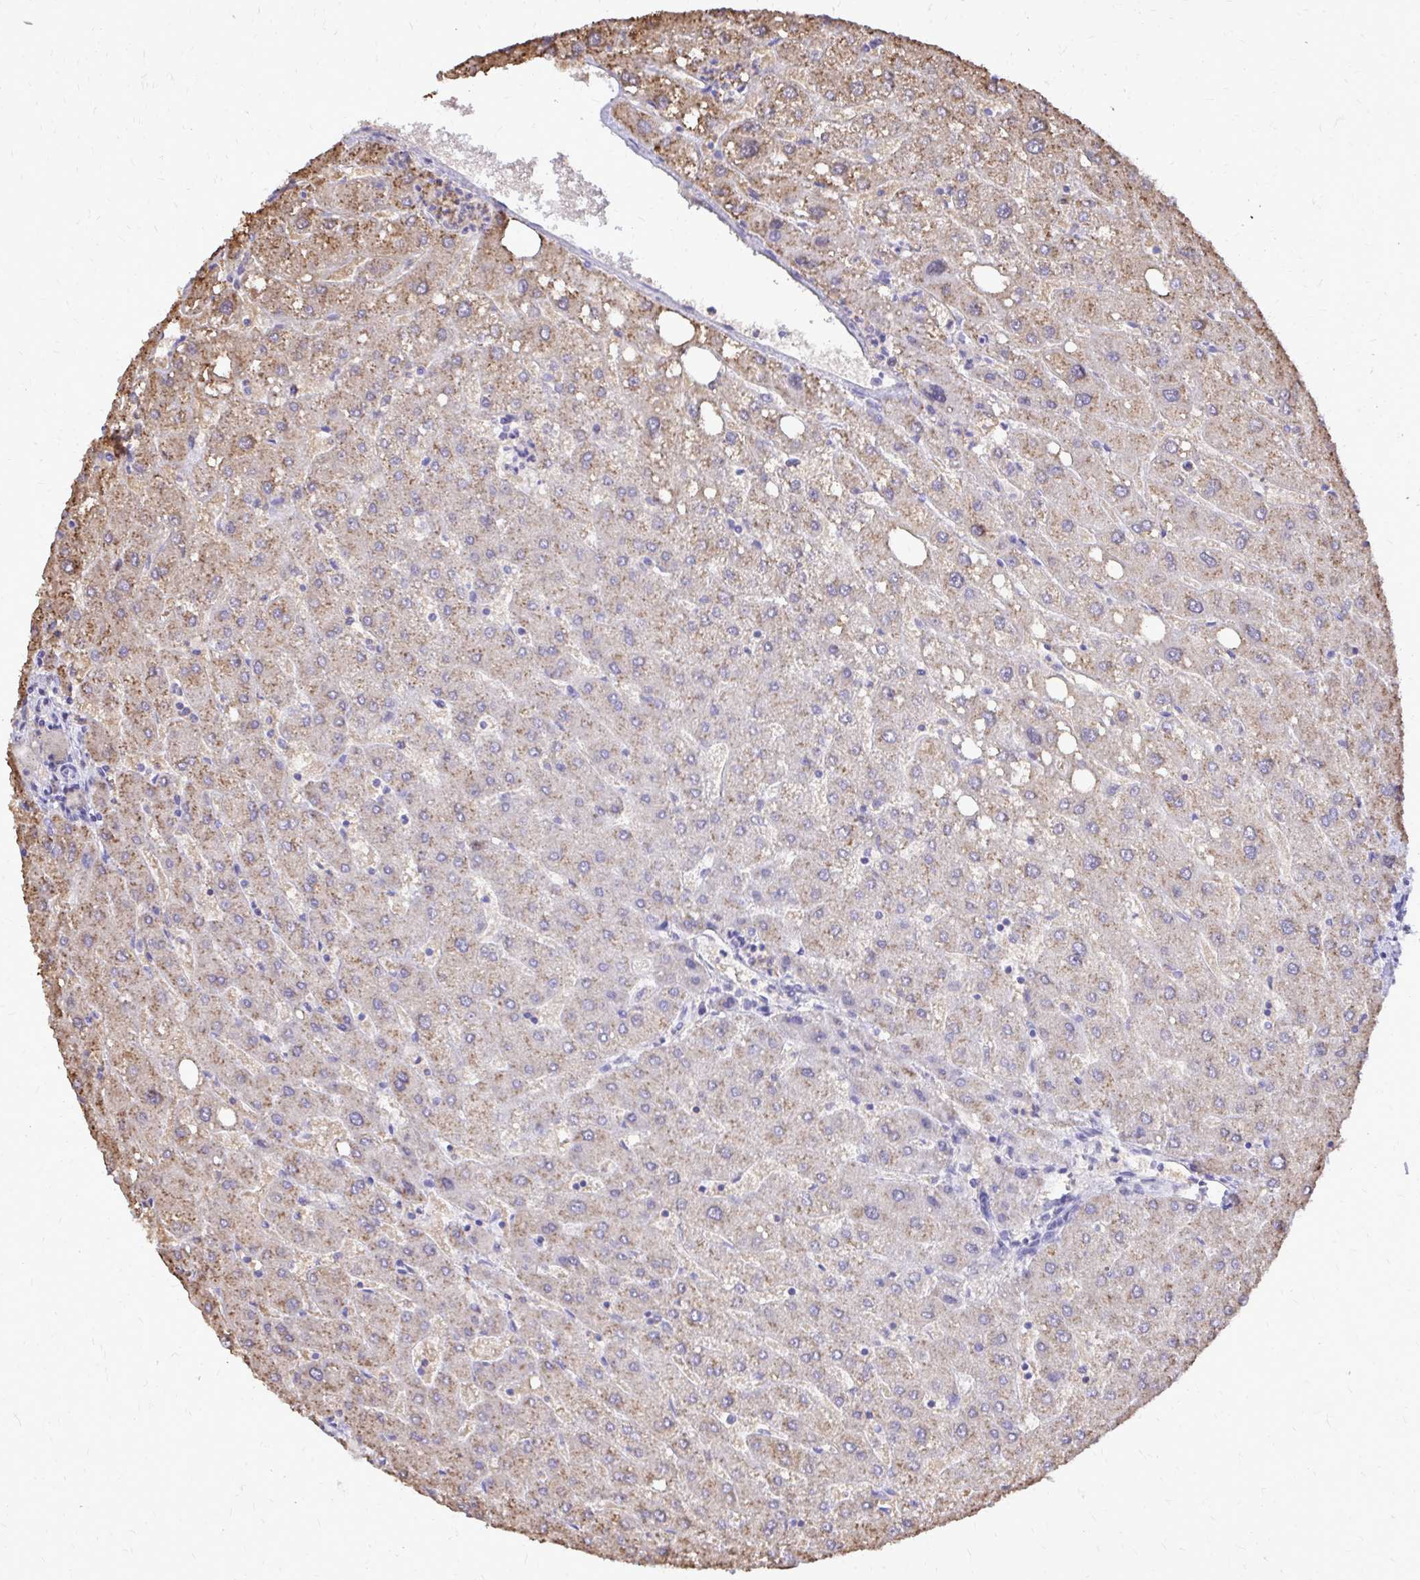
{"staining": {"intensity": "negative", "quantity": "none", "location": "none"}, "tissue": "liver", "cell_type": "Cholangiocytes", "image_type": "normal", "snomed": [{"axis": "morphology", "description": "Normal tissue, NOS"}, {"axis": "topography", "description": "Liver"}], "caption": "IHC of normal liver shows no expression in cholangiocytes.", "gene": "CAT", "patient": {"sex": "male", "age": 67}}